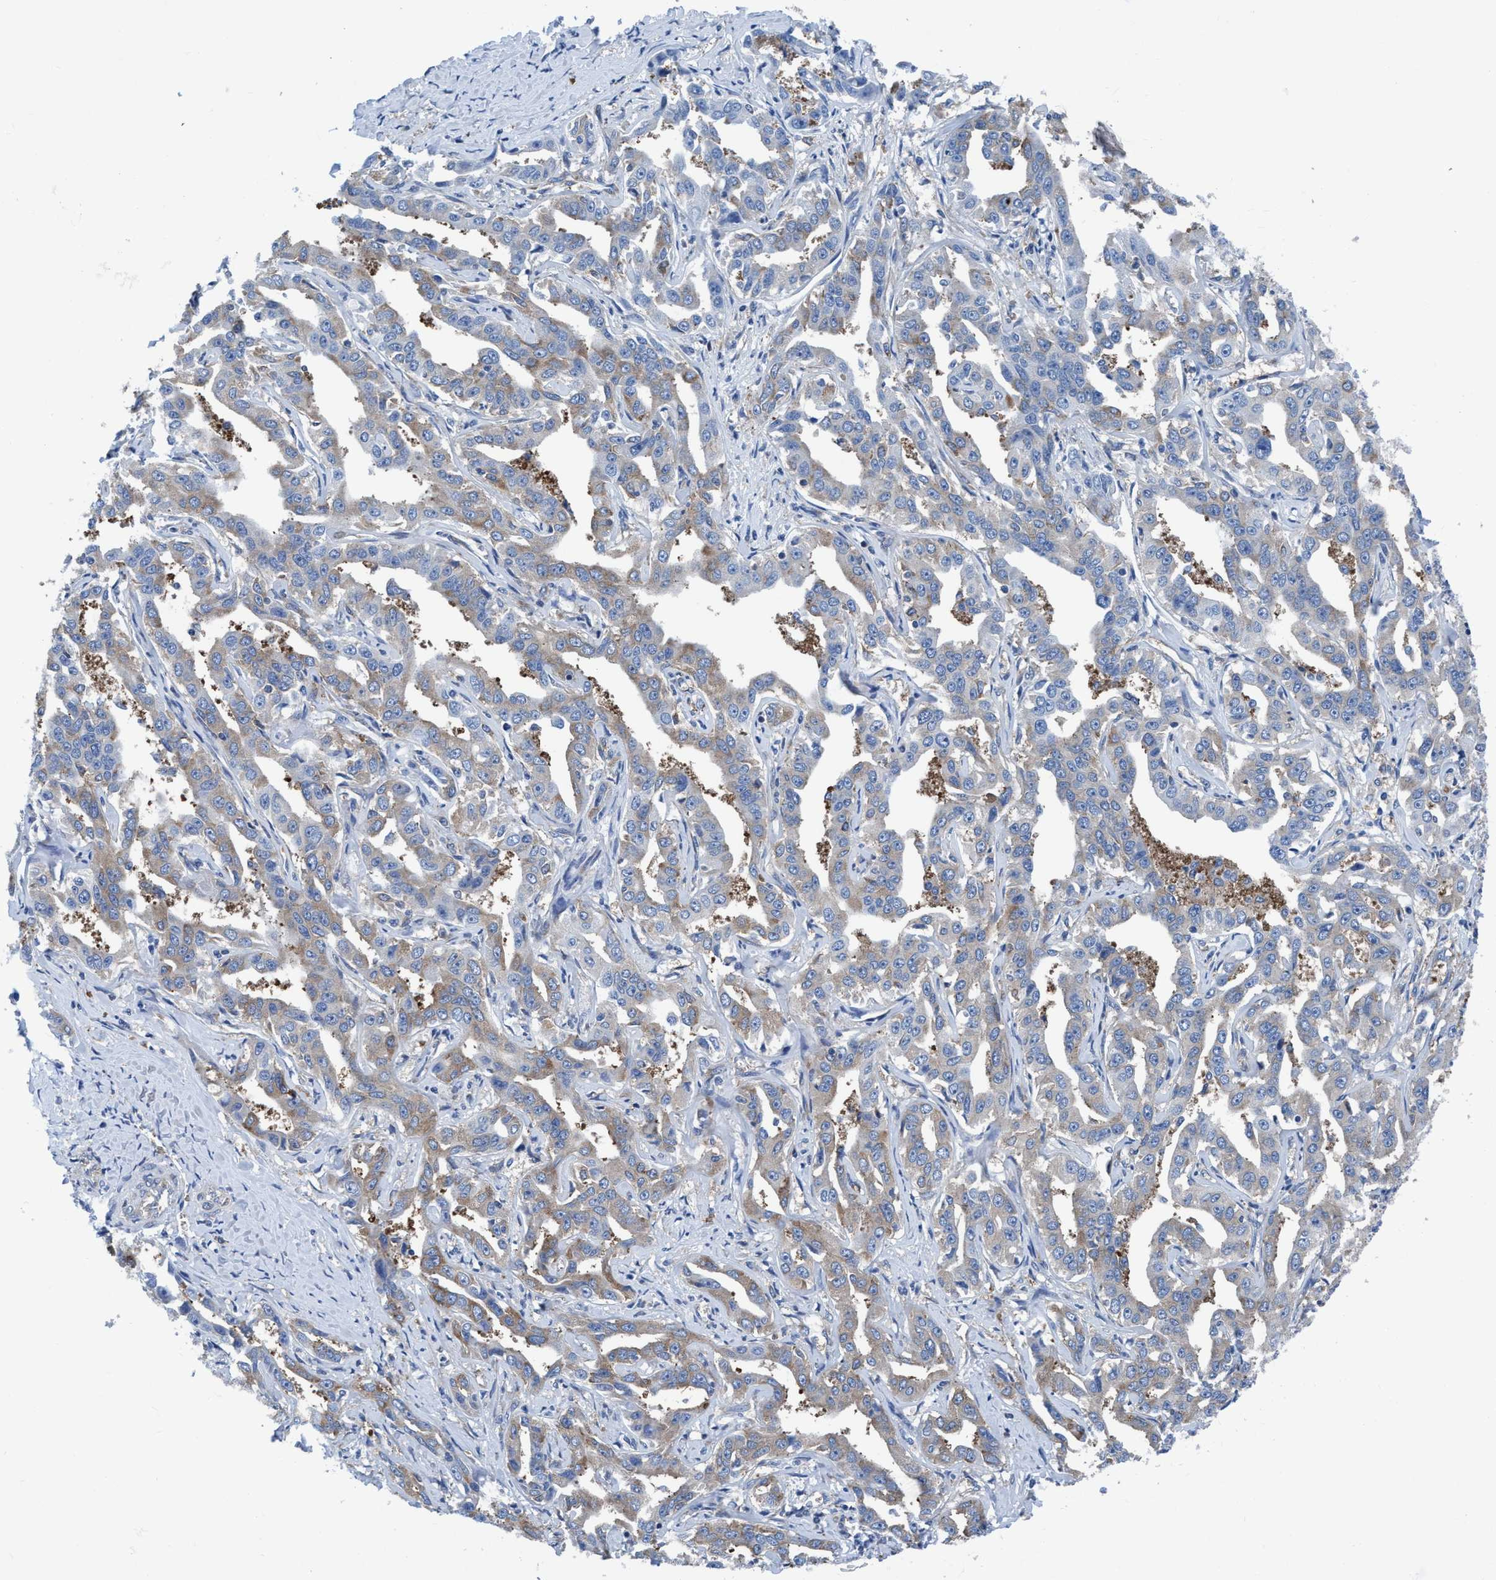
{"staining": {"intensity": "weak", "quantity": "<25%", "location": "cytoplasmic/membranous"}, "tissue": "liver cancer", "cell_type": "Tumor cells", "image_type": "cancer", "snomed": [{"axis": "morphology", "description": "Cholangiocarcinoma"}, {"axis": "topography", "description": "Liver"}], "caption": "This is an immunohistochemistry (IHC) micrograph of liver cancer (cholangiocarcinoma). There is no positivity in tumor cells.", "gene": "NMT1", "patient": {"sex": "male", "age": 59}}